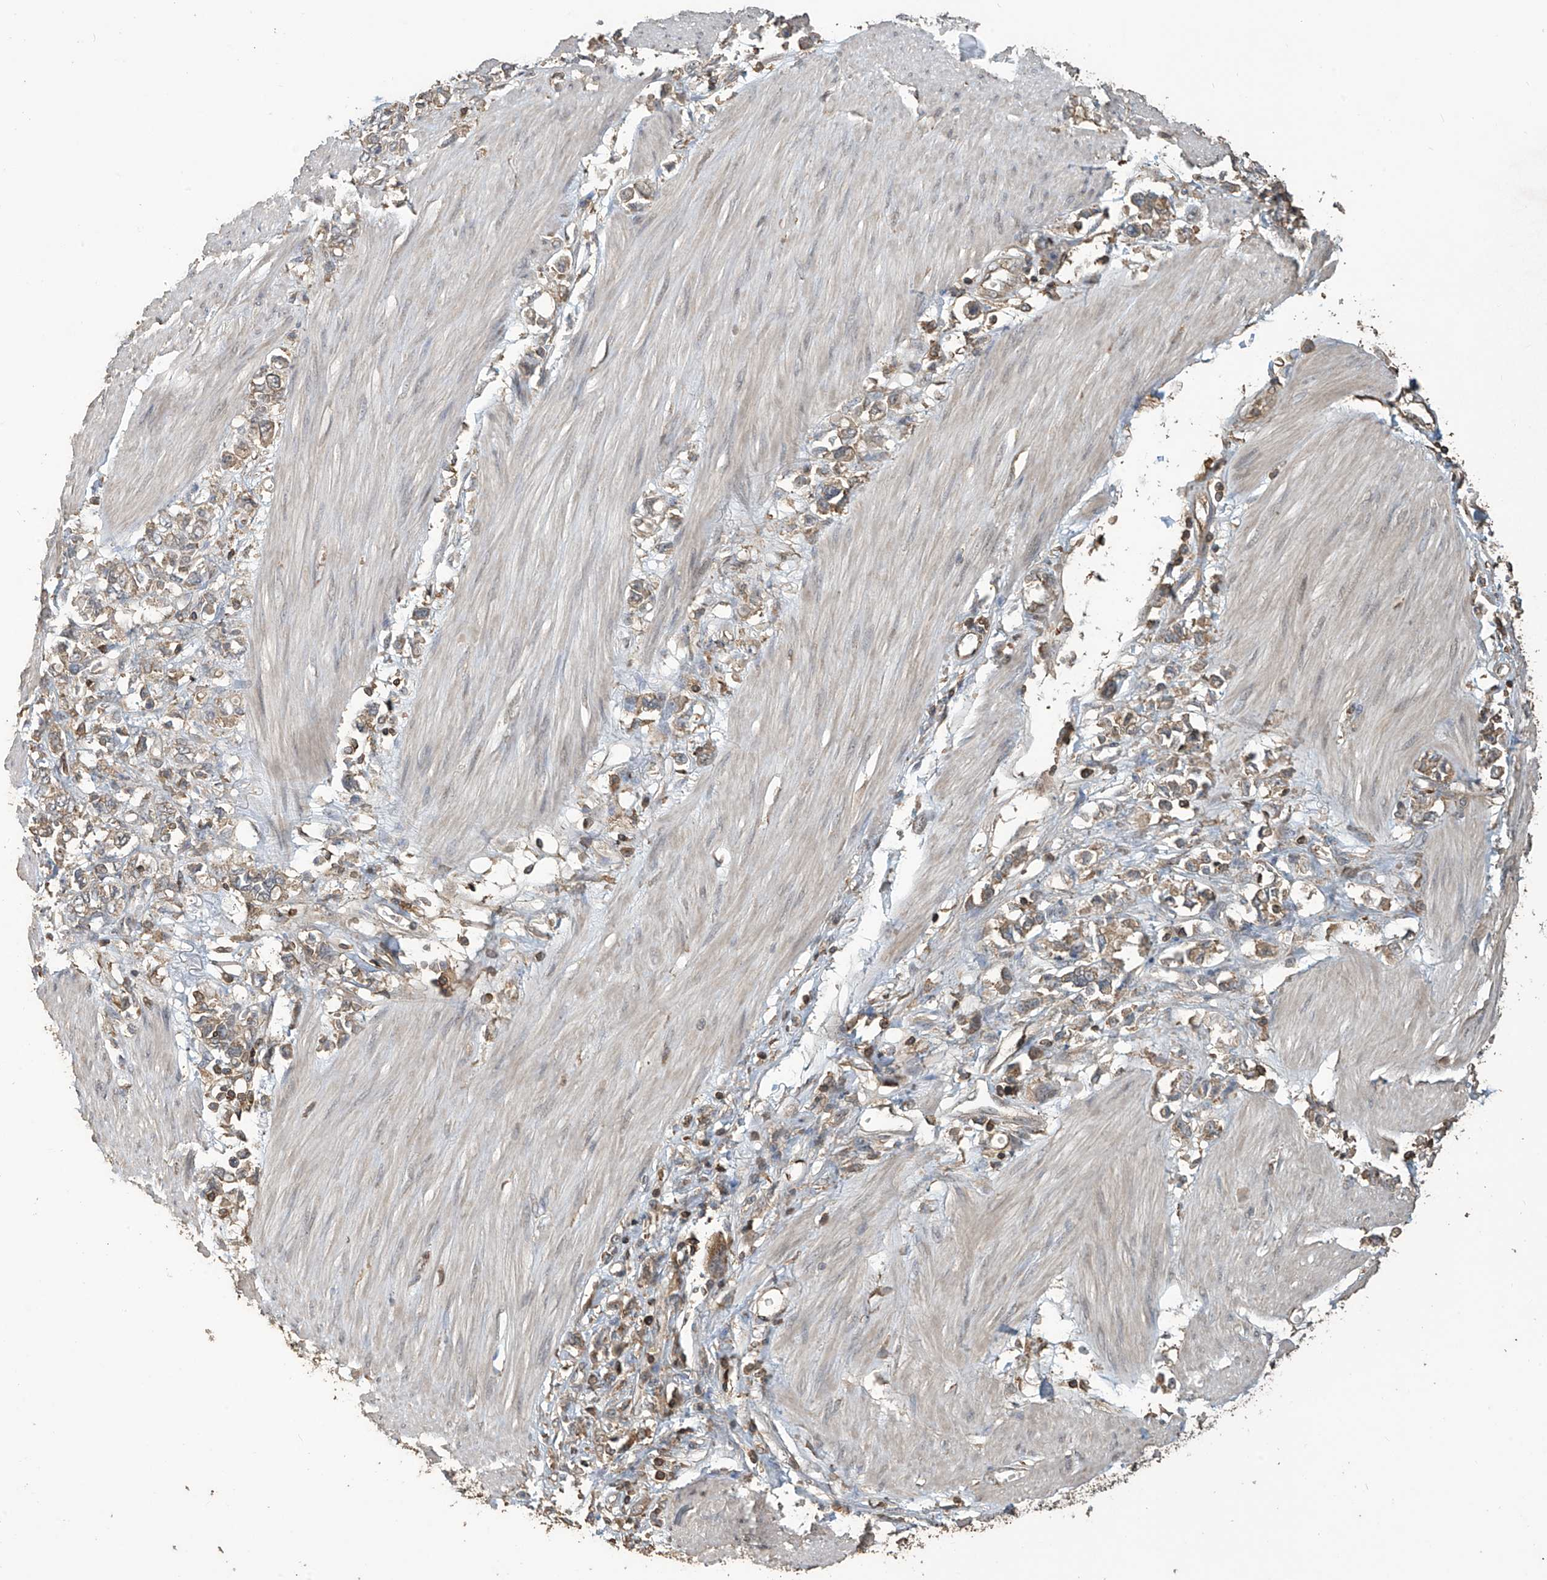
{"staining": {"intensity": "weak", "quantity": ">75%", "location": "cytoplasmic/membranous"}, "tissue": "stomach cancer", "cell_type": "Tumor cells", "image_type": "cancer", "snomed": [{"axis": "morphology", "description": "Adenocarcinoma, NOS"}, {"axis": "topography", "description": "Stomach"}], "caption": "Immunohistochemistry of human stomach cancer (adenocarcinoma) demonstrates low levels of weak cytoplasmic/membranous staining in about >75% of tumor cells.", "gene": "COX10", "patient": {"sex": "female", "age": 76}}